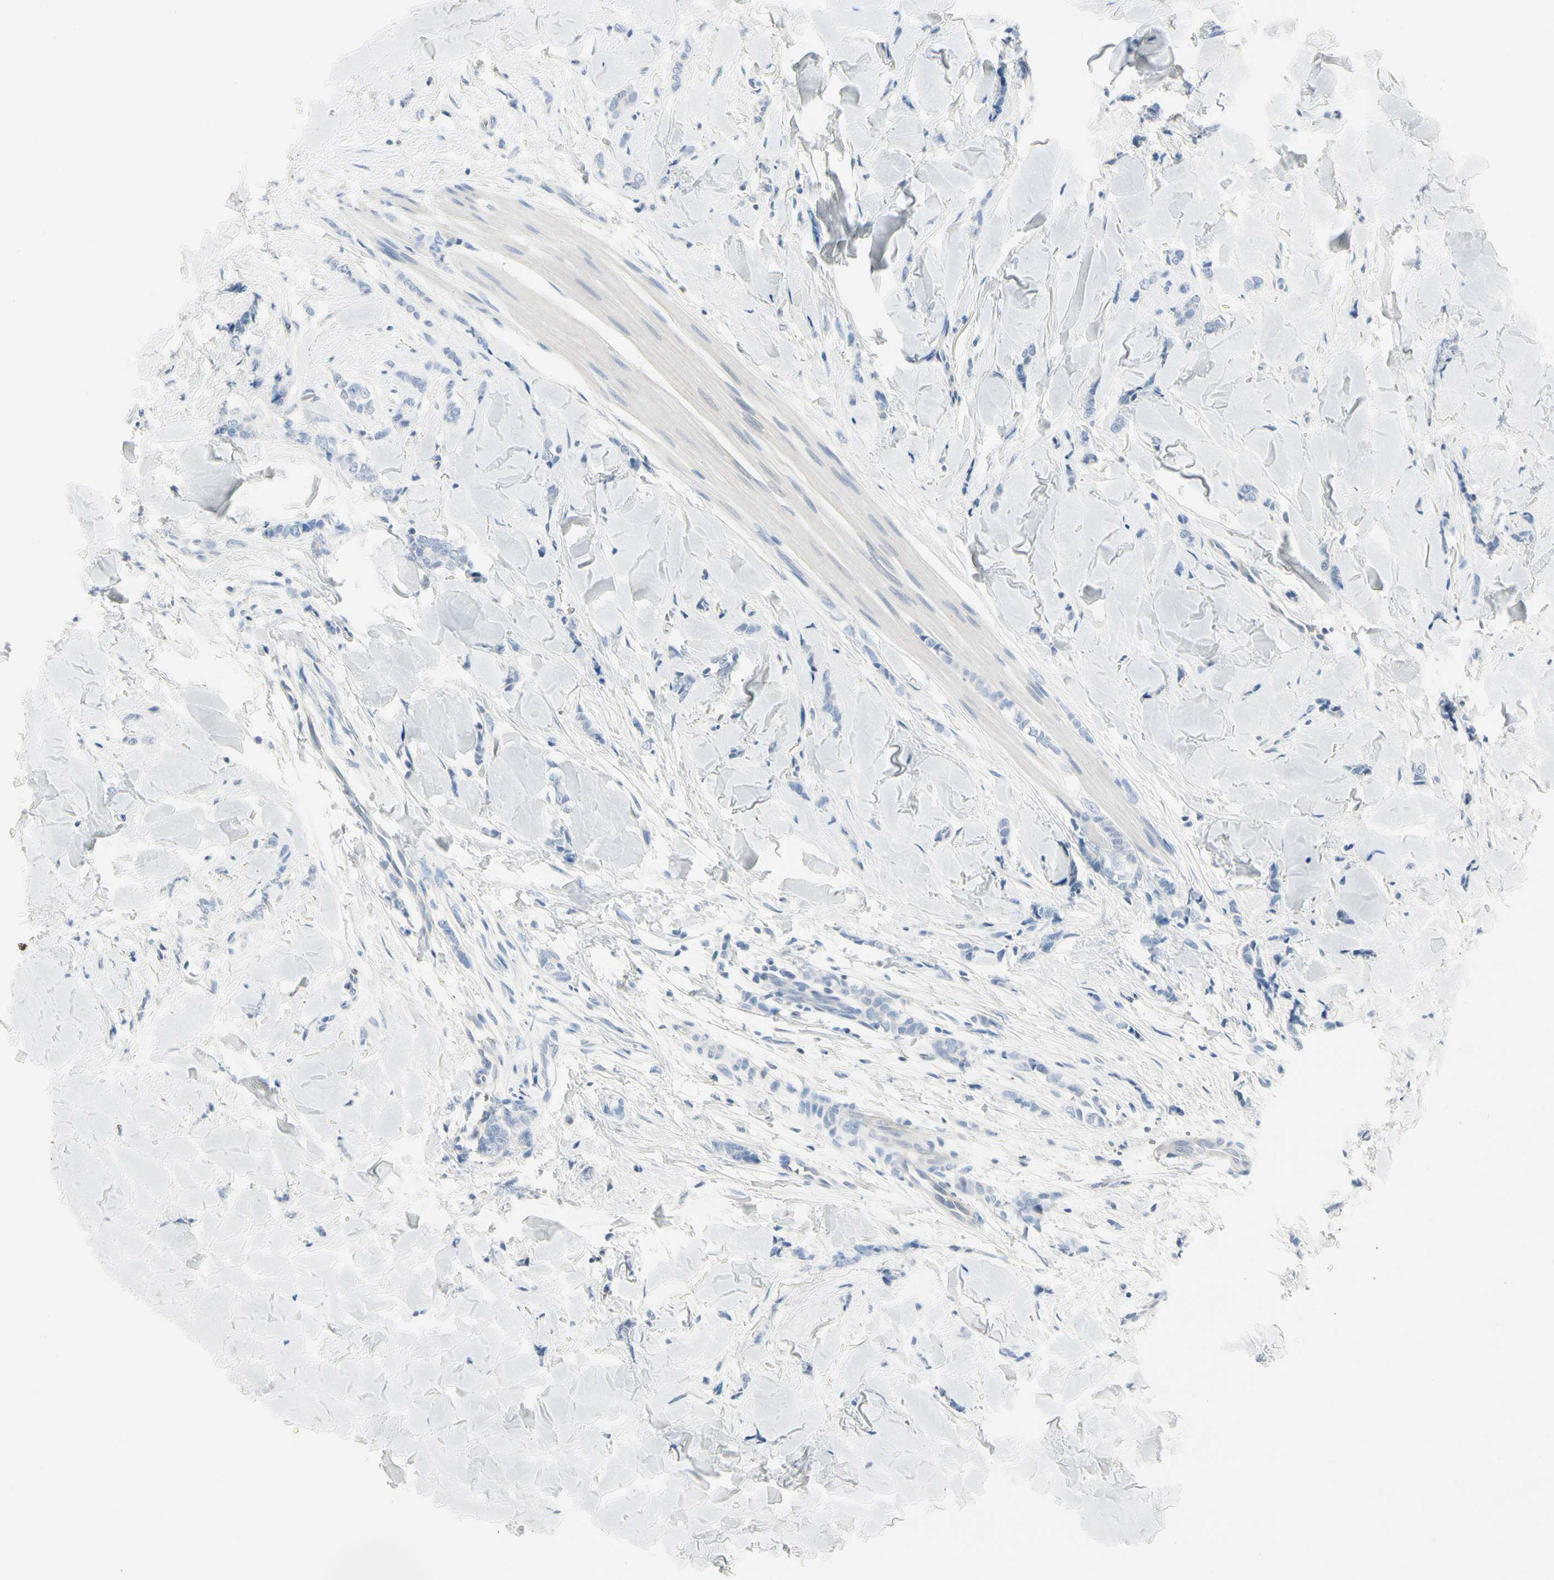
{"staining": {"intensity": "negative", "quantity": "none", "location": "none"}, "tissue": "breast cancer", "cell_type": "Tumor cells", "image_type": "cancer", "snomed": [{"axis": "morphology", "description": "Lobular carcinoma"}, {"axis": "topography", "description": "Skin"}, {"axis": "topography", "description": "Breast"}], "caption": "Breast lobular carcinoma was stained to show a protein in brown. There is no significant positivity in tumor cells. (Stains: DAB IHC with hematoxylin counter stain, Microscopy: brightfield microscopy at high magnification).", "gene": "CA1", "patient": {"sex": "female", "age": 46}}